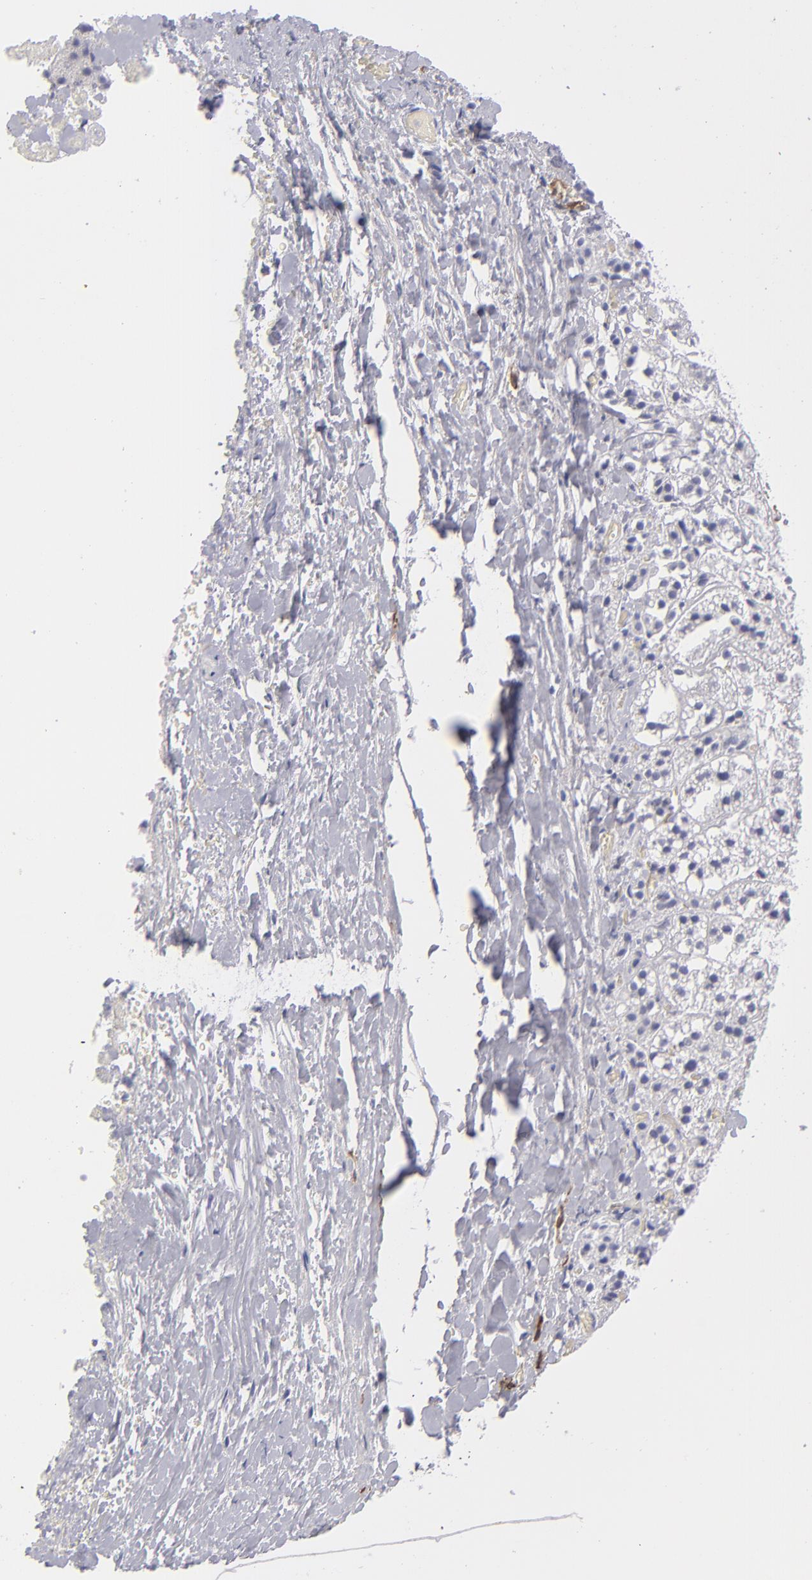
{"staining": {"intensity": "negative", "quantity": "none", "location": "none"}, "tissue": "adrenal gland", "cell_type": "Glandular cells", "image_type": "normal", "snomed": [{"axis": "morphology", "description": "Normal tissue, NOS"}, {"axis": "topography", "description": "Adrenal gland"}], "caption": "This is an immunohistochemistry (IHC) histopathology image of unremarkable adrenal gland. There is no expression in glandular cells.", "gene": "MYH11", "patient": {"sex": "female", "age": 44}}